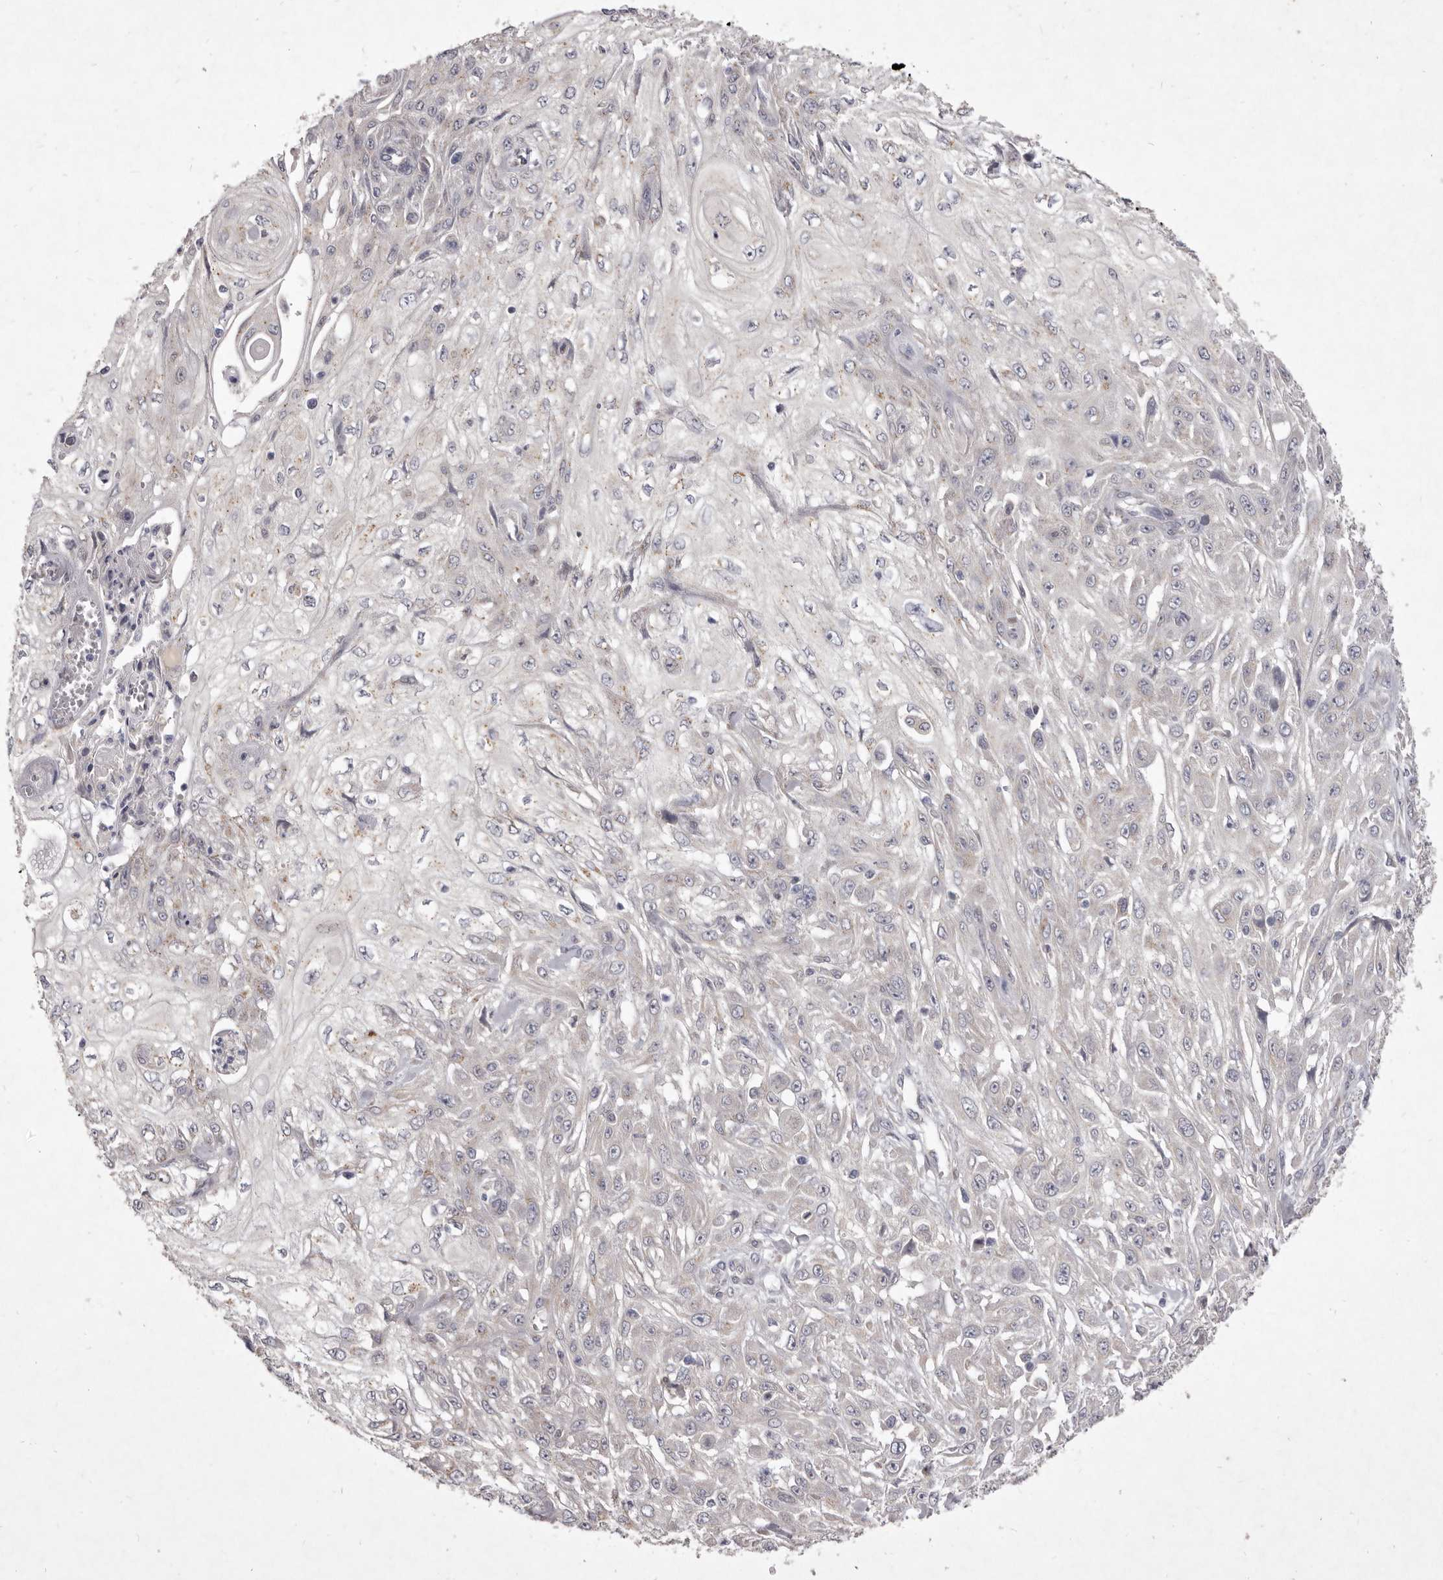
{"staining": {"intensity": "negative", "quantity": "none", "location": "none"}, "tissue": "skin cancer", "cell_type": "Tumor cells", "image_type": "cancer", "snomed": [{"axis": "morphology", "description": "Squamous cell carcinoma, NOS"}, {"axis": "morphology", "description": "Squamous cell carcinoma, metastatic, NOS"}, {"axis": "topography", "description": "Skin"}, {"axis": "topography", "description": "Lymph node"}], "caption": "High magnification brightfield microscopy of skin metastatic squamous cell carcinoma stained with DAB (brown) and counterstained with hematoxylin (blue): tumor cells show no significant expression.", "gene": "P2RX6", "patient": {"sex": "male", "age": 75}}